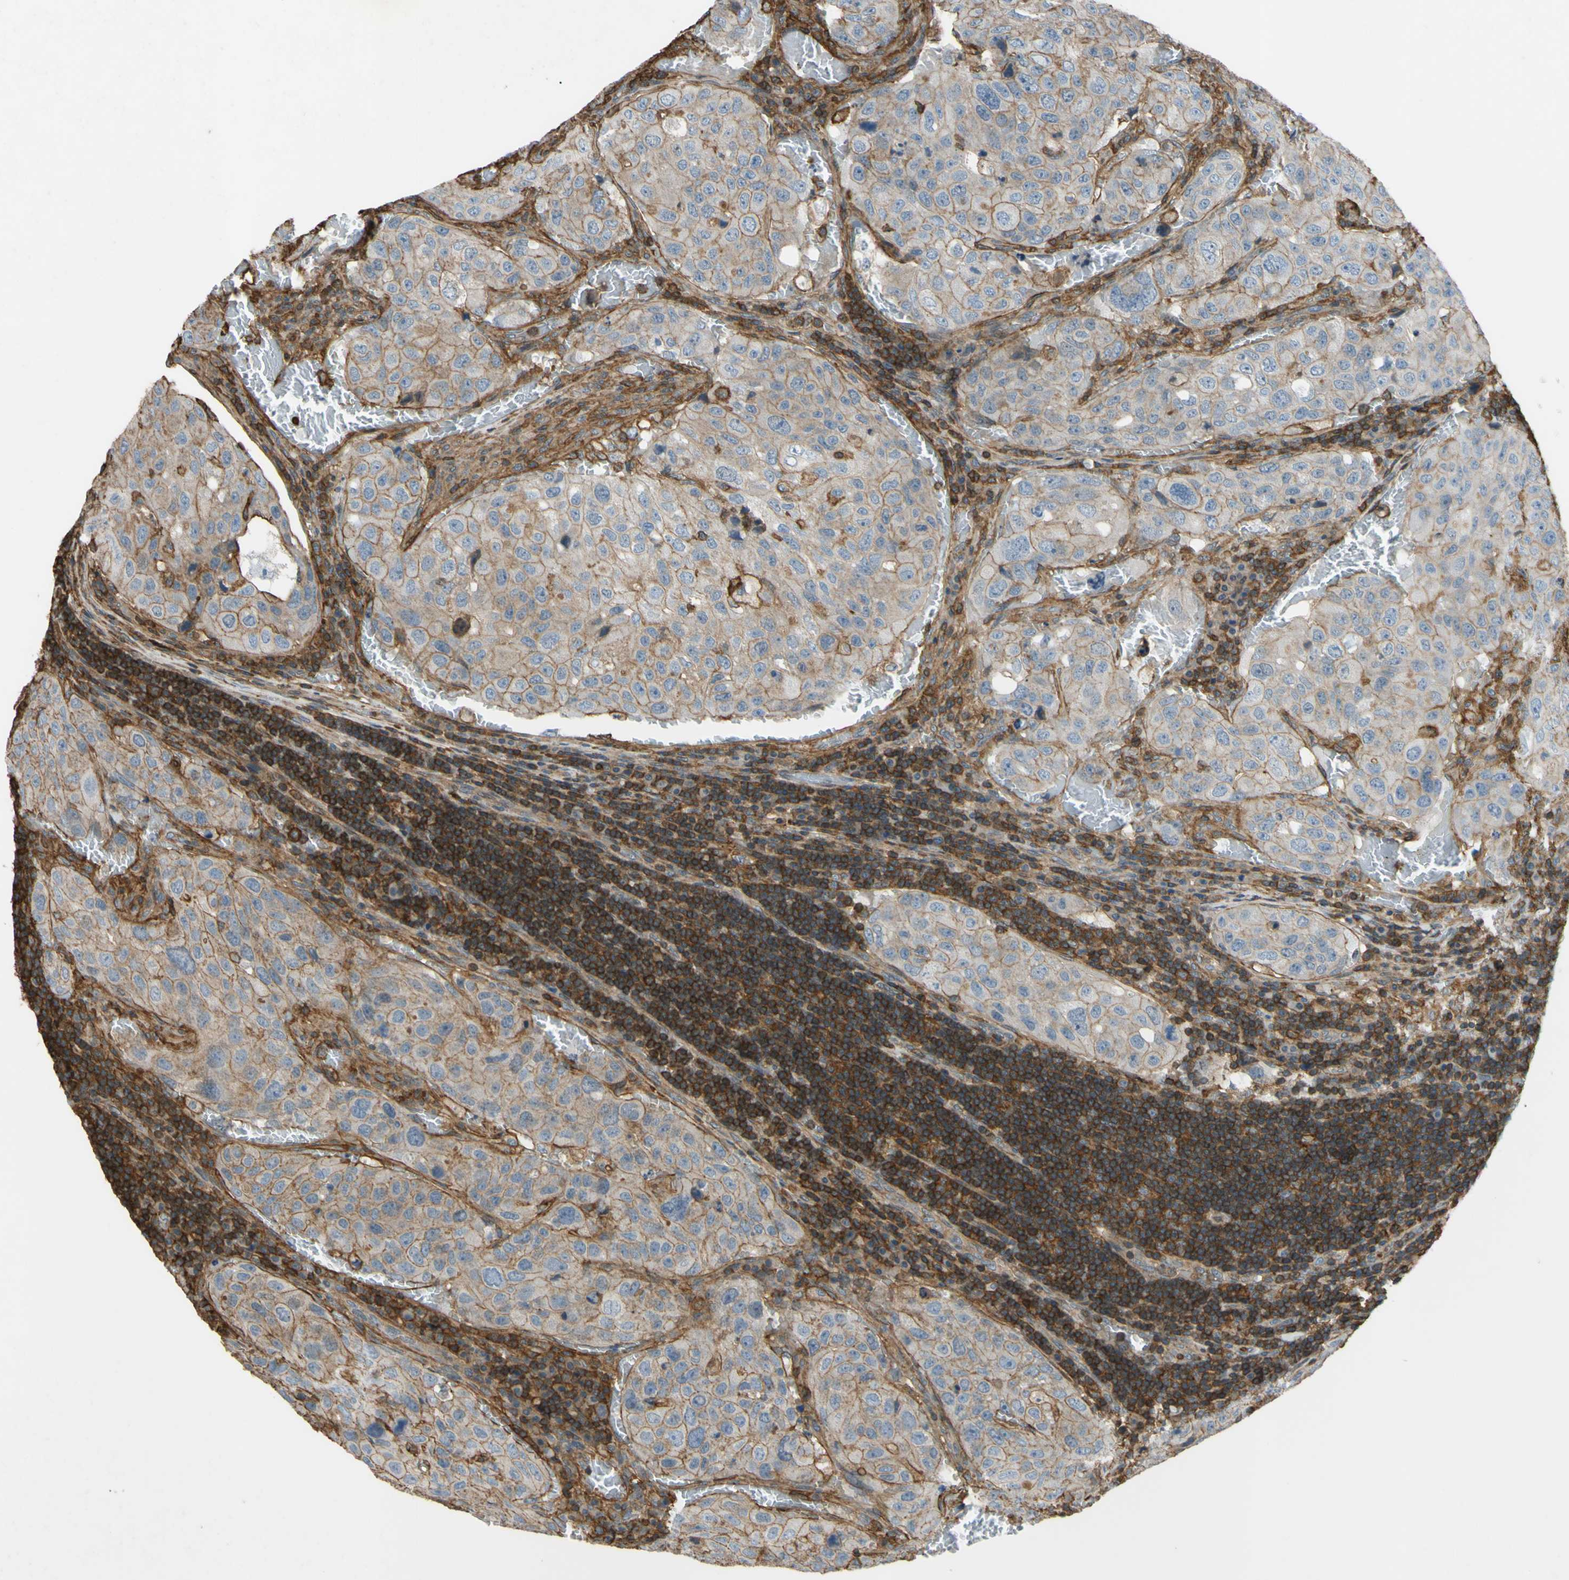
{"staining": {"intensity": "moderate", "quantity": "25%-75%", "location": "cytoplasmic/membranous"}, "tissue": "urothelial cancer", "cell_type": "Tumor cells", "image_type": "cancer", "snomed": [{"axis": "morphology", "description": "Urothelial carcinoma, High grade"}, {"axis": "topography", "description": "Lymph node"}, {"axis": "topography", "description": "Urinary bladder"}], "caption": "A brown stain shows moderate cytoplasmic/membranous positivity of a protein in high-grade urothelial carcinoma tumor cells.", "gene": "ADD3", "patient": {"sex": "male", "age": 51}}